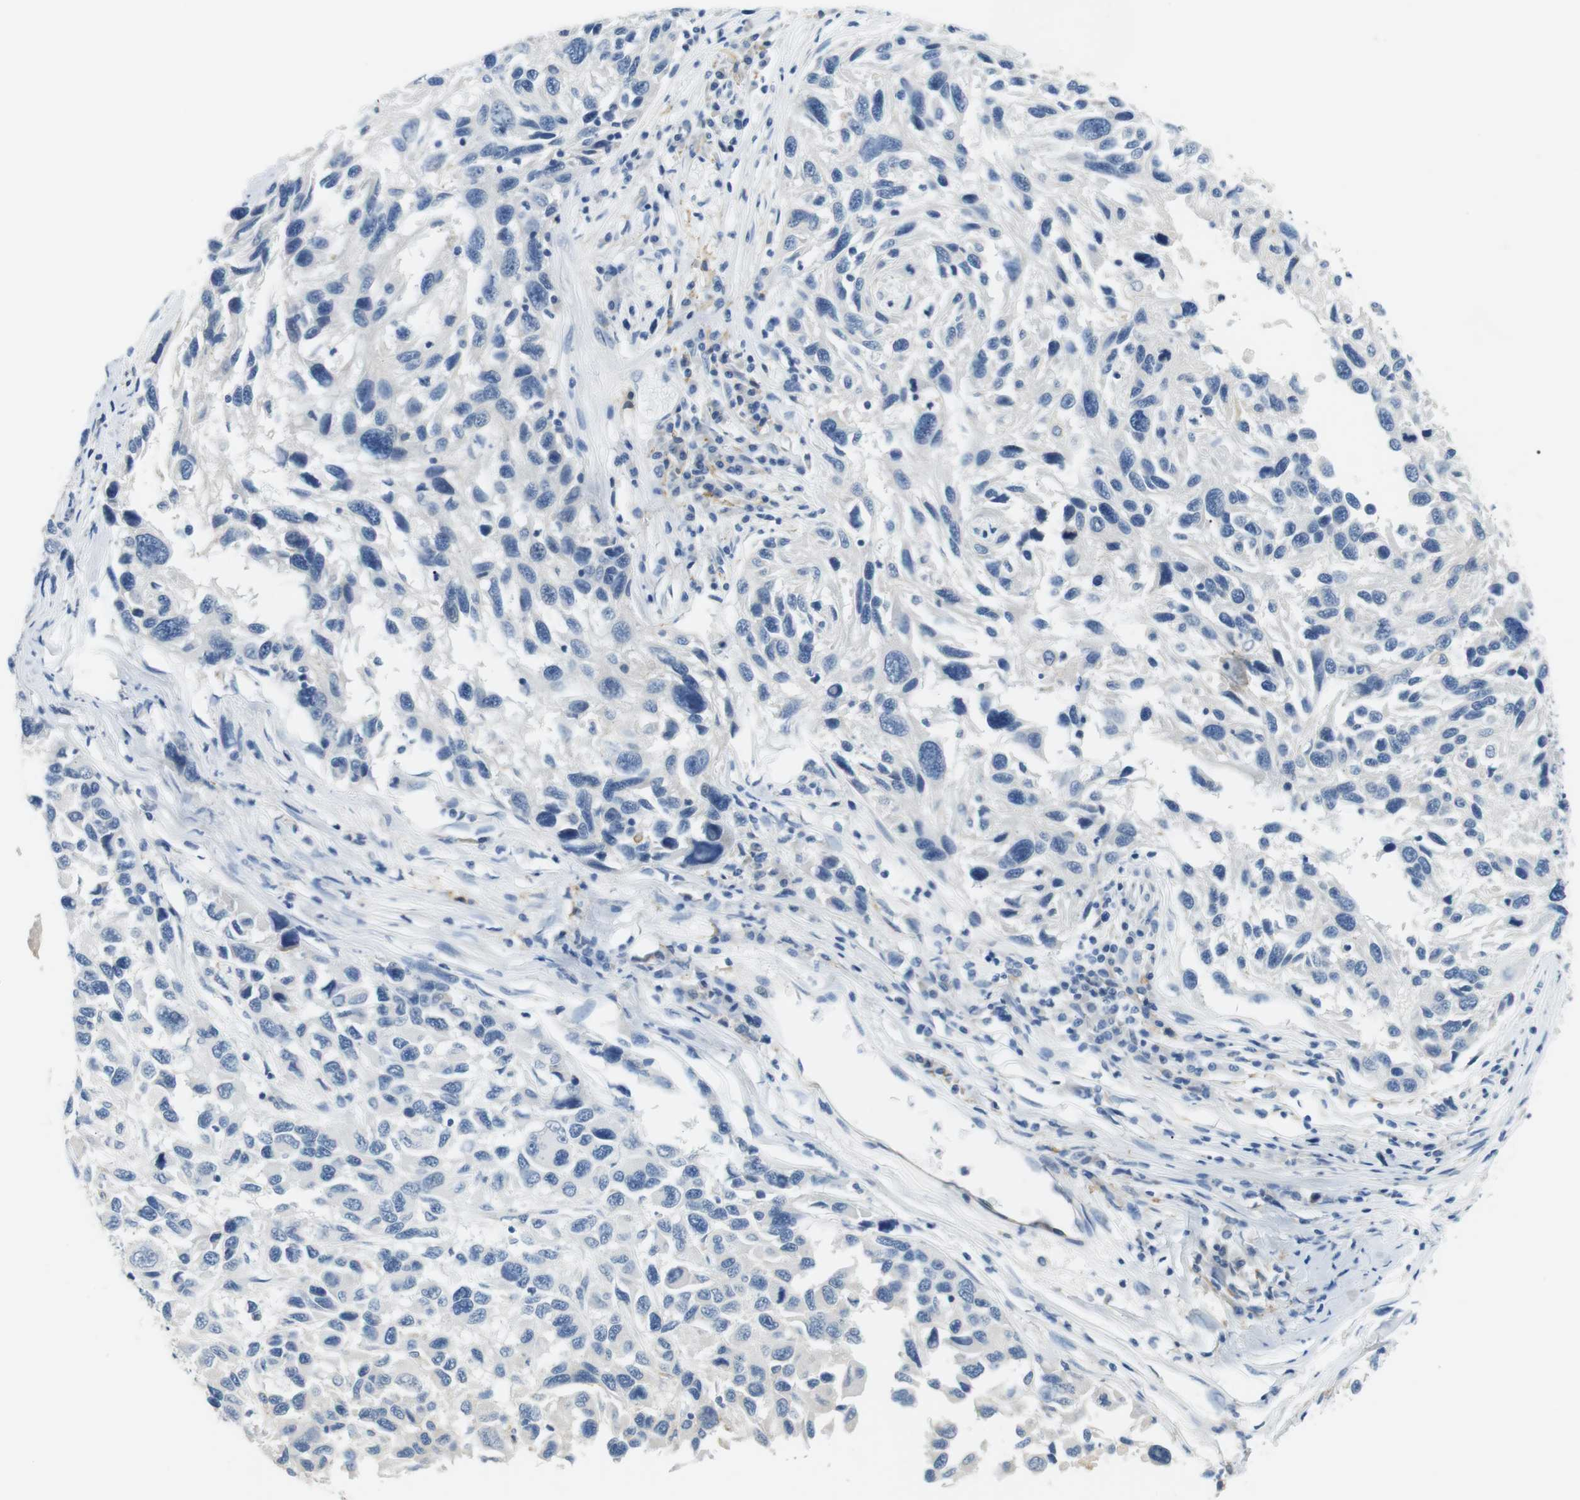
{"staining": {"intensity": "negative", "quantity": "none", "location": "none"}, "tissue": "melanoma", "cell_type": "Tumor cells", "image_type": "cancer", "snomed": [{"axis": "morphology", "description": "Malignant melanoma, NOS"}, {"axis": "topography", "description": "Skin"}], "caption": "Malignant melanoma stained for a protein using IHC reveals no positivity tumor cells.", "gene": "FCGRT", "patient": {"sex": "male", "age": 53}}